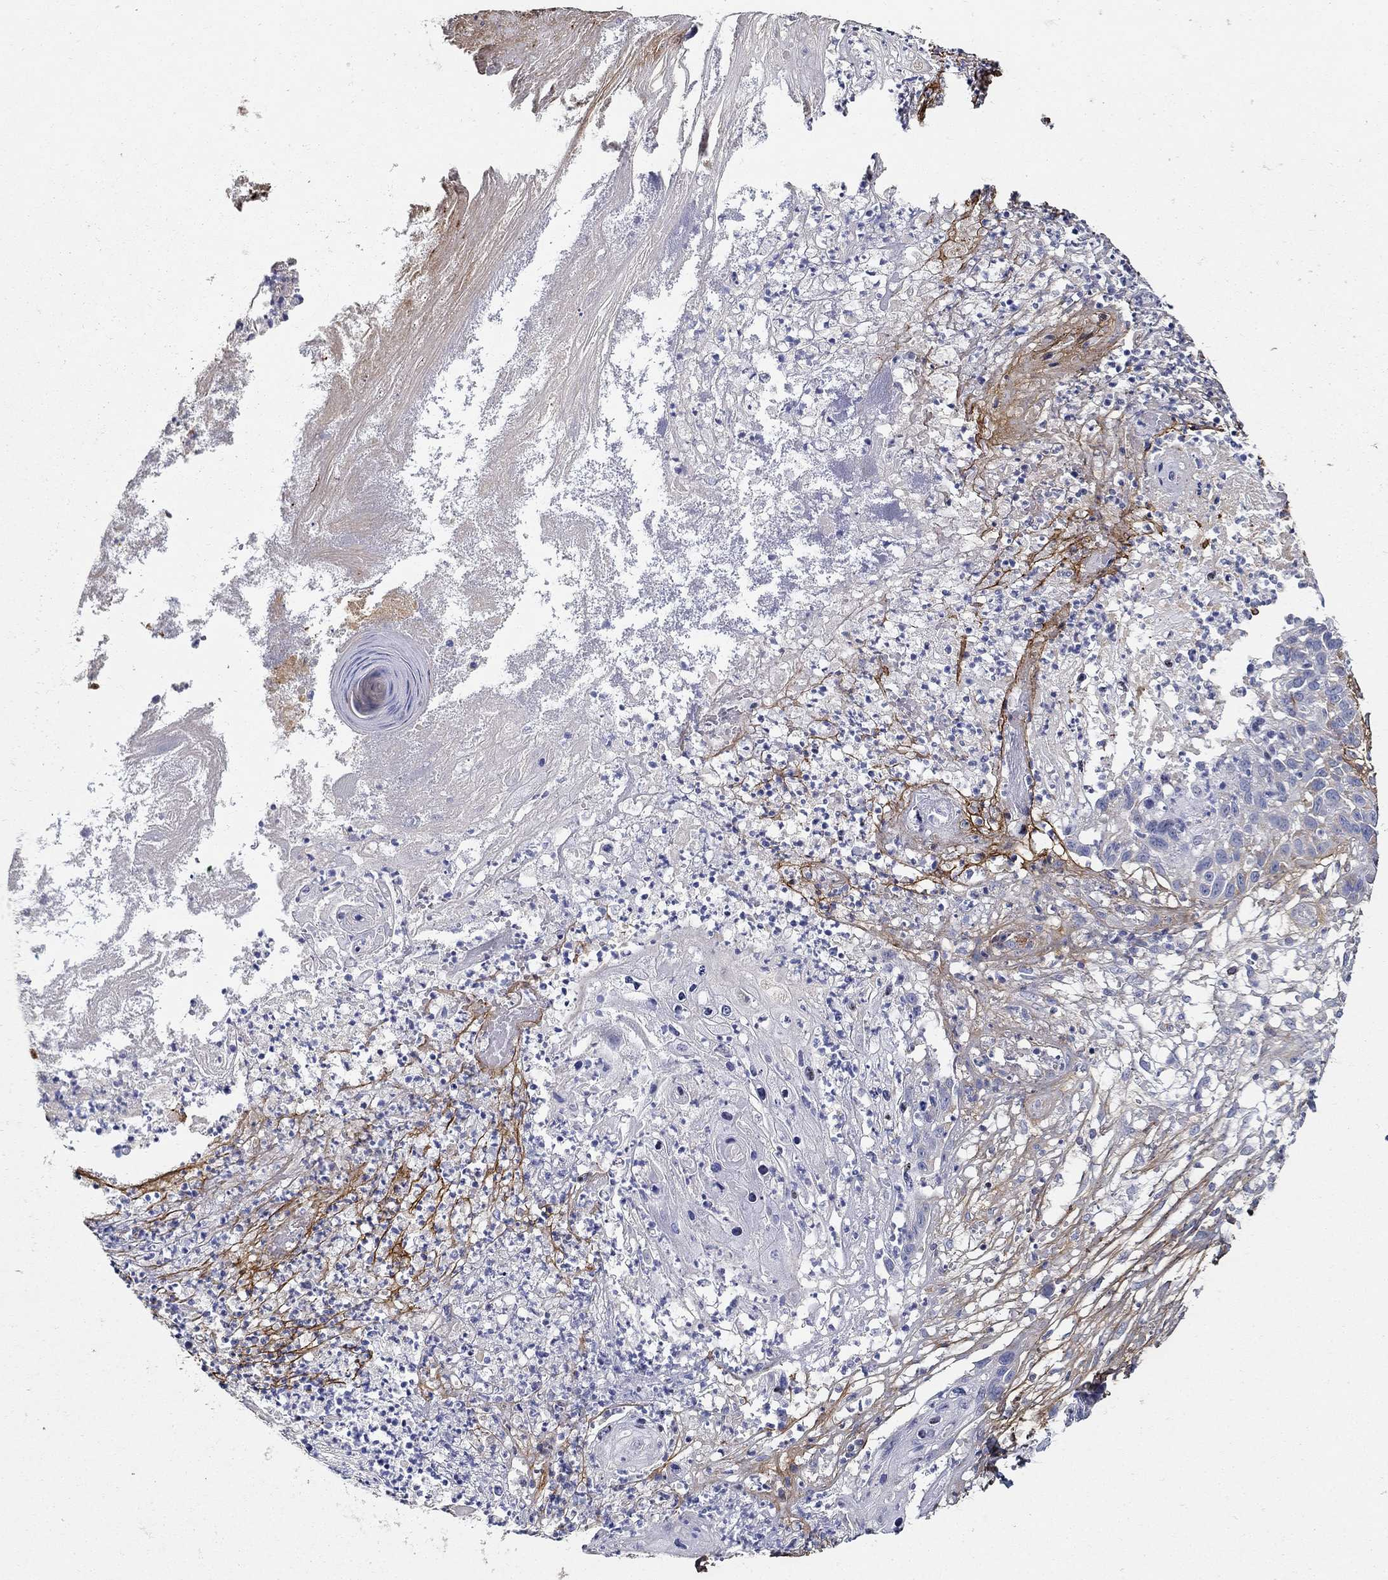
{"staining": {"intensity": "weak", "quantity": "<25%", "location": "cytoplasmic/membranous"}, "tissue": "skin cancer", "cell_type": "Tumor cells", "image_type": "cancer", "snomed": [{"axis": "morphology", "description": "Squamous cell carcinoma, NOS"}, {"axis": "topography", "description": "Skin"}], "caption": "Tumor cells show no significant positivity in squamous cell carcinoma (skin).", "gene": "TGFBI", "patient": {"sex": "male", "age": 92}}